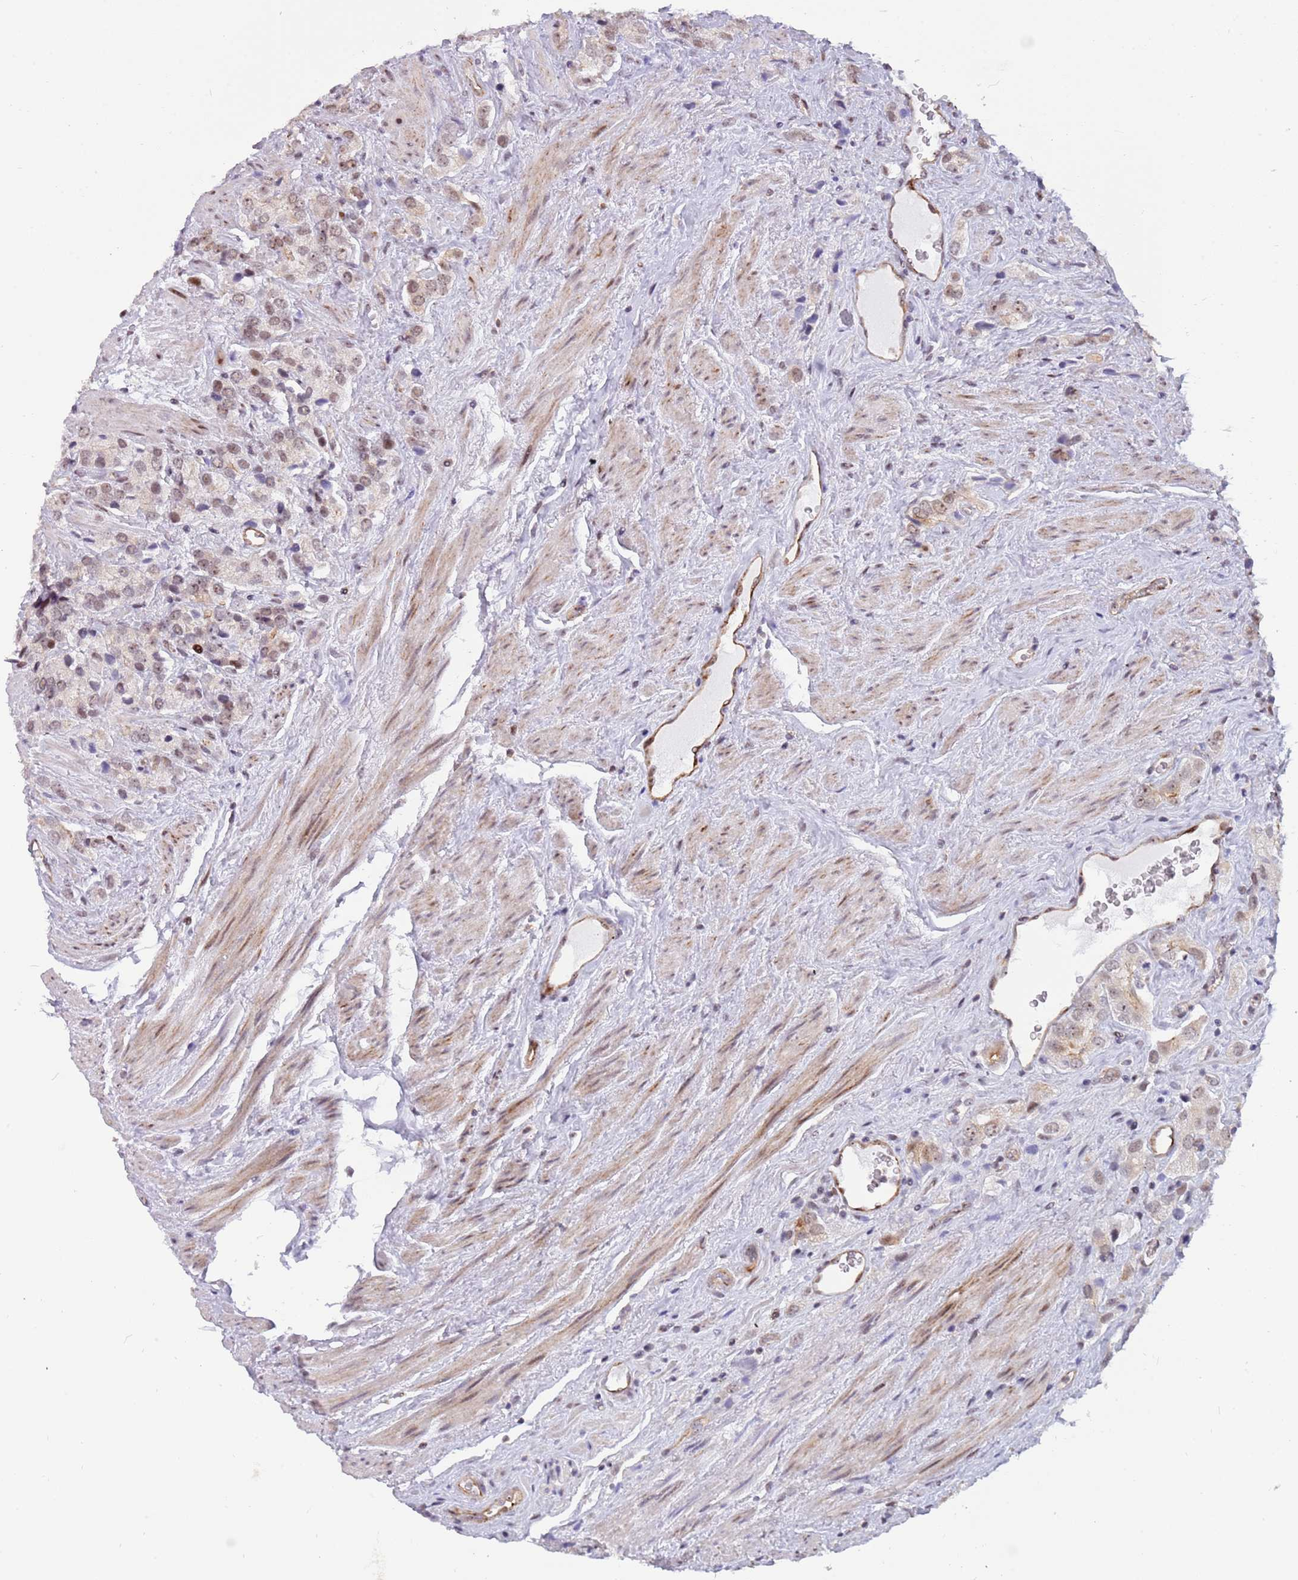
{"staining": {"intensity": "weak", "quantity": "25%-75%", "location": "nuclear"}, "tissue": "prostate cancer", "cell_type": "Tumor cells", "image_type": "cancer", "snomed": [{"axis": "morphology", "description": "Adenocarcinoma, High grade"}, {"axis": "topography", "description": "Prostate and seminal vesicle, NOS"}], "caption": "Prostate high-grade adenocarcinoma stained with immunohistochemistry (IHC) displays weak nuclear expression in approximately 25%-75% of tumor cells.", "gene": "LRMDA", "patient": {"sex": "male", "age": 64}}